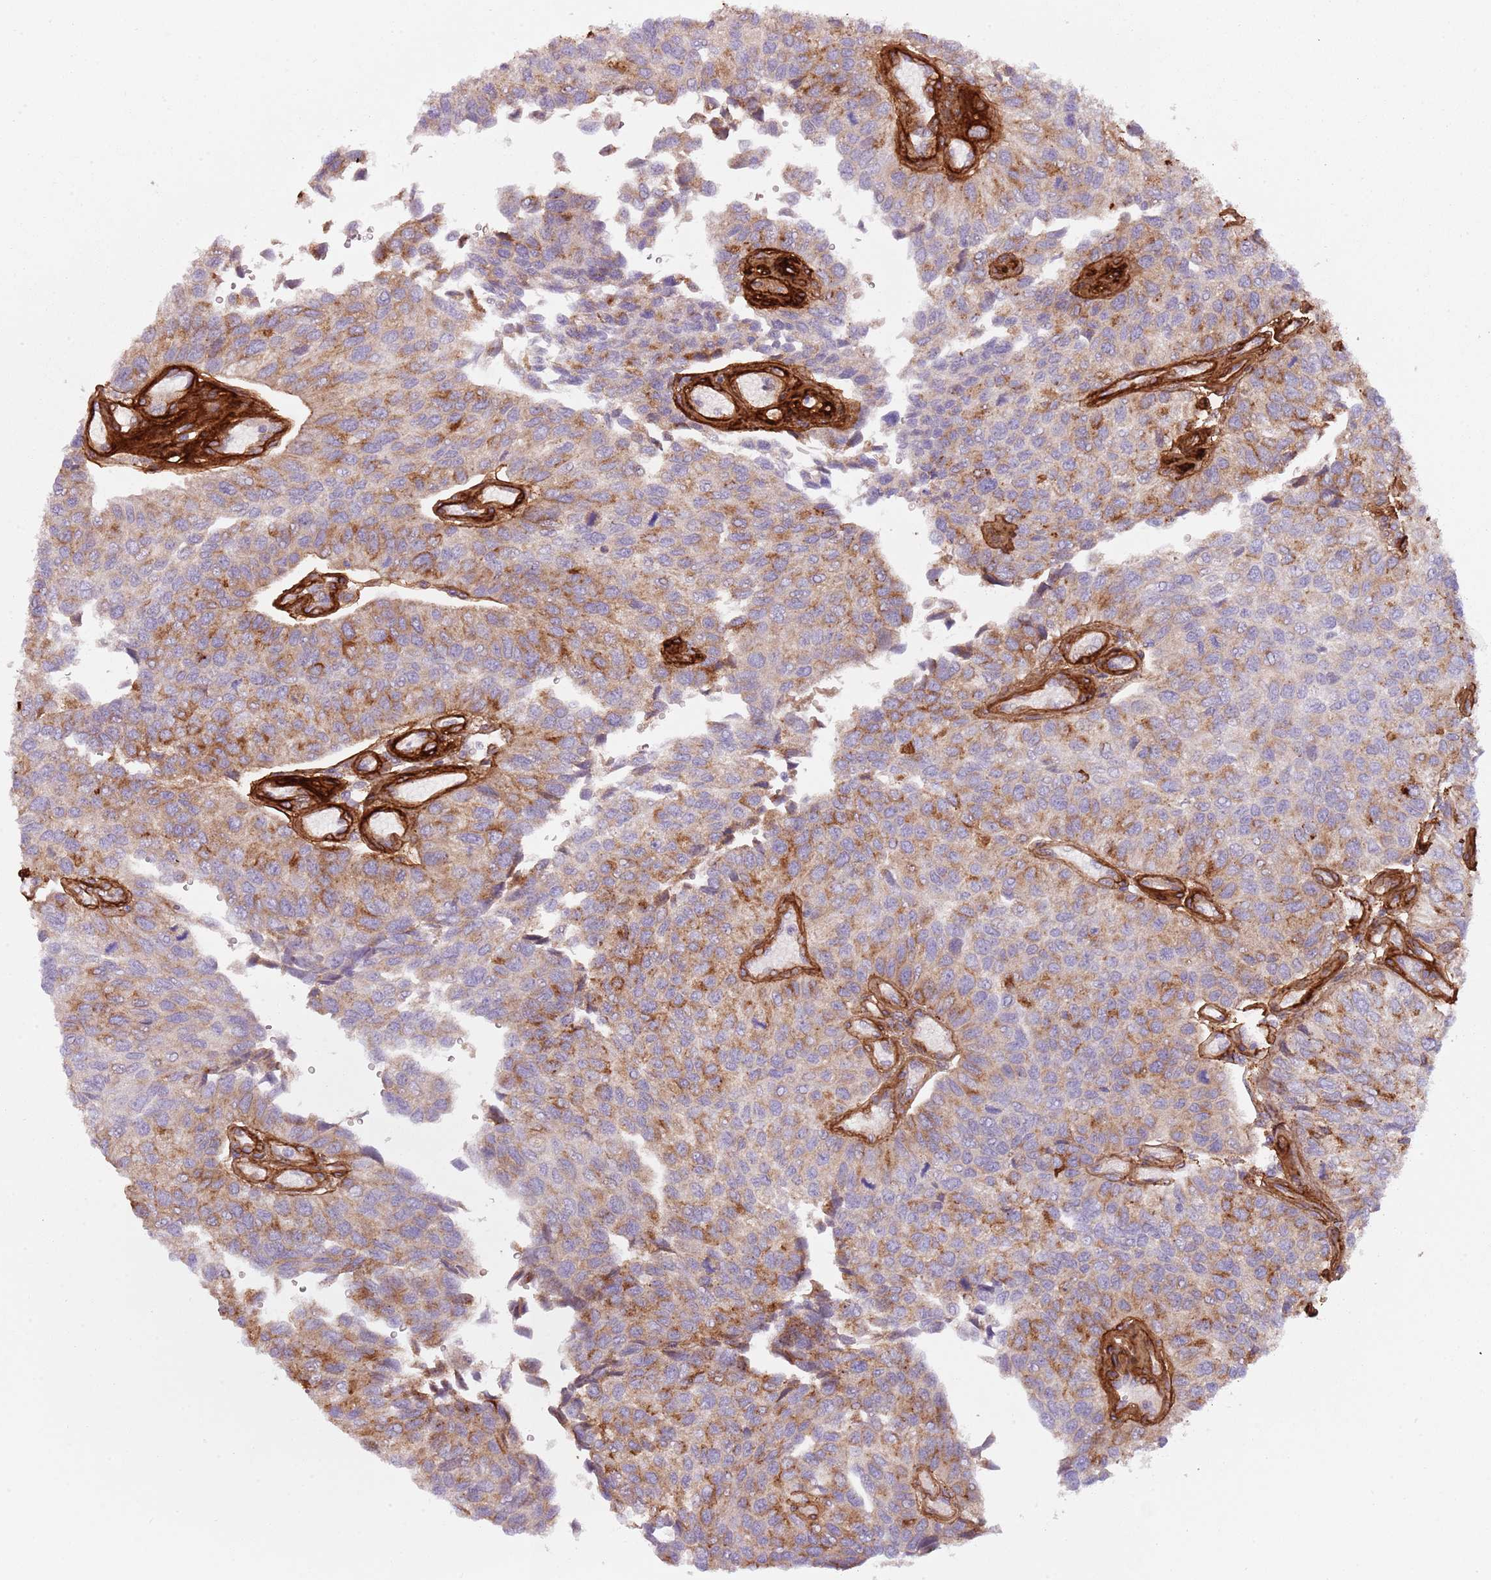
{"staining": {"intensity": "moderate", "quantity": ">75%", "location": "cytoplasmic/membranous"}, "tissue": "urothelial cancer", "cell_type": "Tumor cells", "image_type": "cancer", "snomed": [{"axis": "morphology", "description": "Urothelial carcinoma, NOS"}, {"axis": "topography", "description": "Urinary bladder"}], "caption": "Immunohistochemical staining of urothelial cancer displays moderate cytoplasmic/membranous protein expression in about >75% of tumor cells.", "gene": "TINAGL1", "patient": {"sex": "male", "age": 55}}